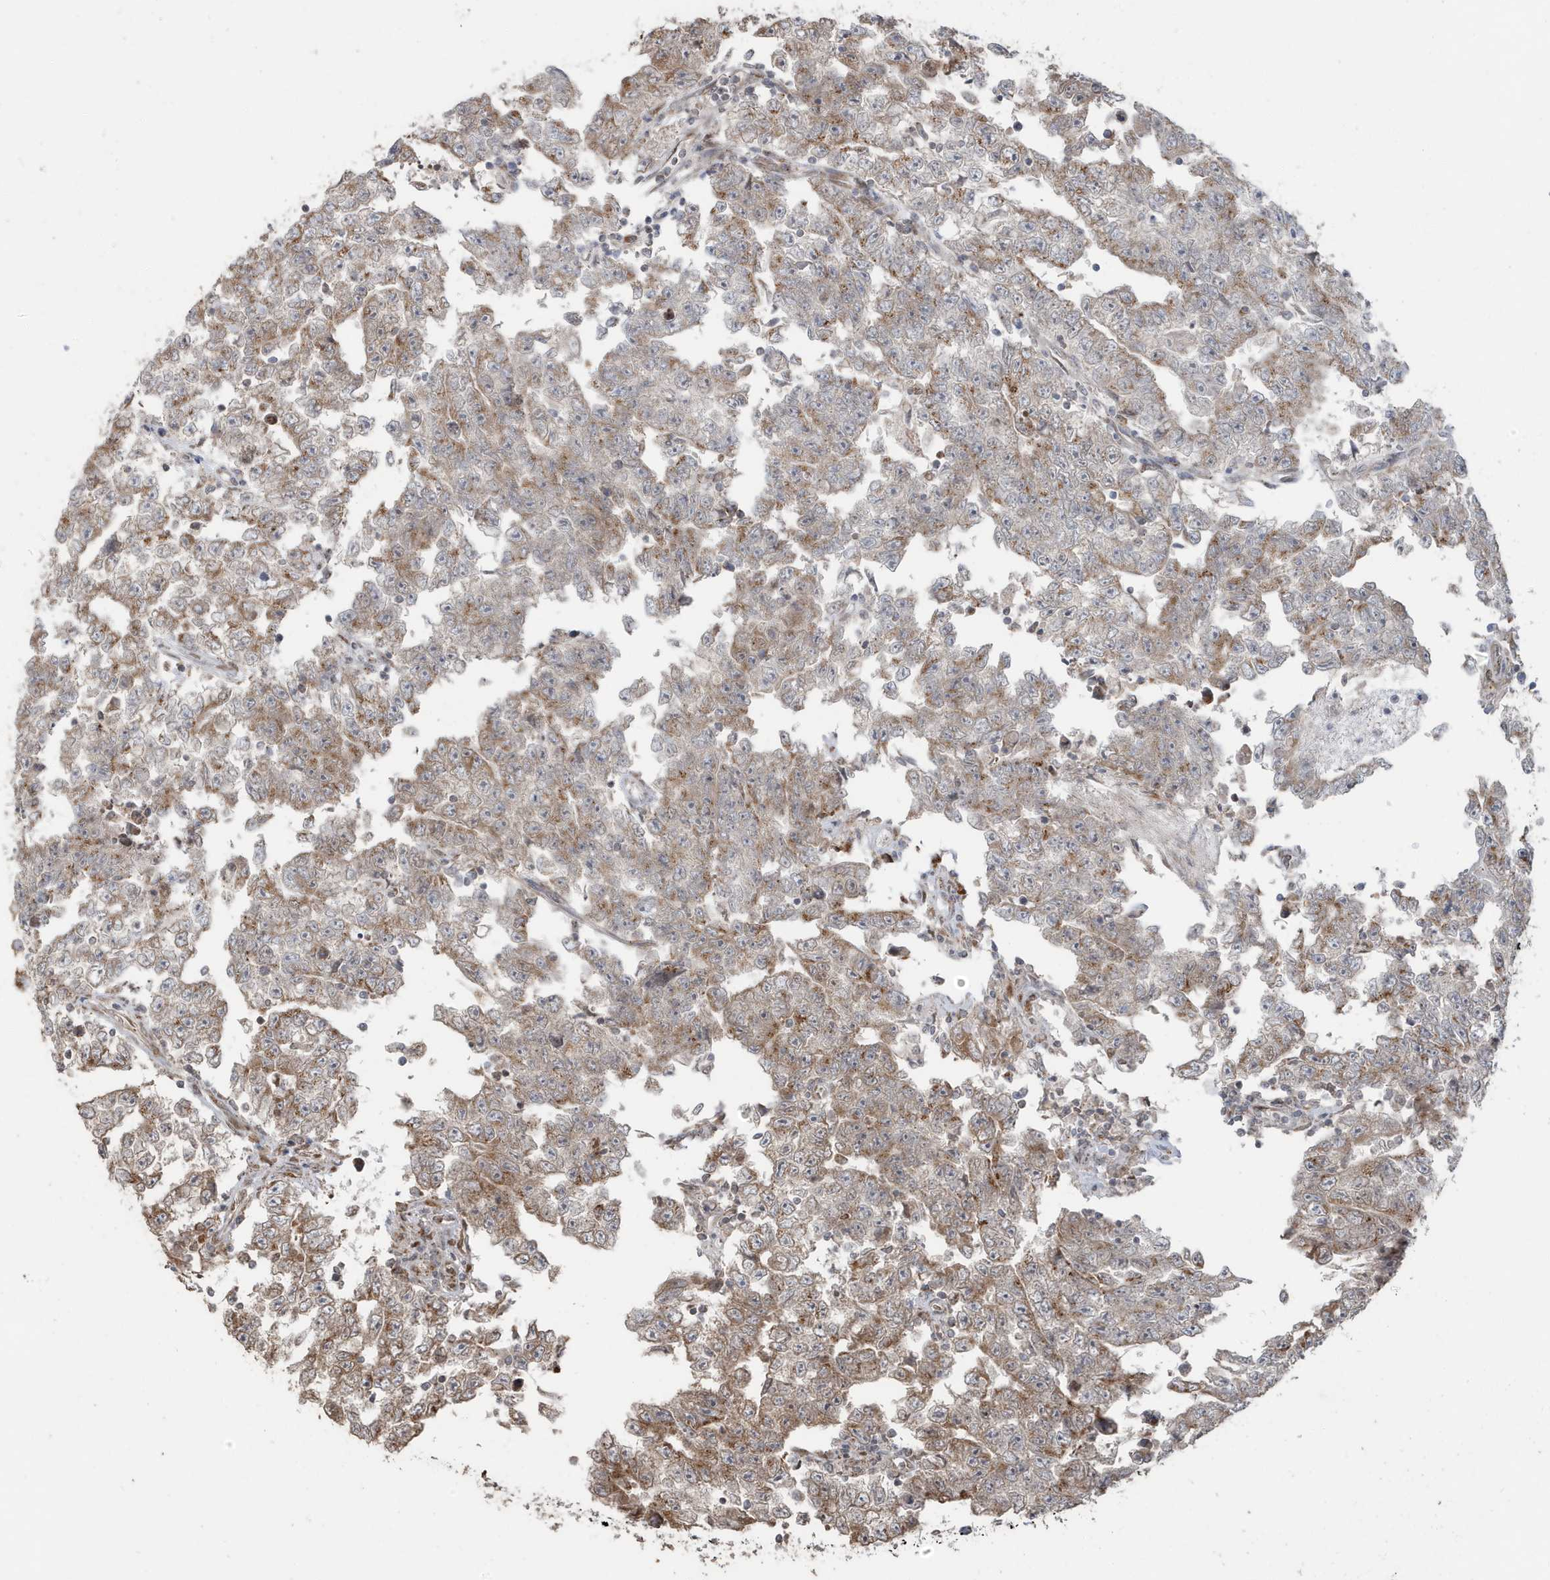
{"staining": {"intensity": "moderate", "quantity": "25%-75%", "location": "cytoplasmic/membranous"}, "tissue": "testis cancer", "cell_type": "Tumor cells", "image_type": "cancer", "snomed": [{"axis": "morphology", "description": "Carcinoma, Embryonal, NOS"}, {"axis": "topography", "description": "Testis"}], "caption": "Immunohistochemistry (IHC) staining of testis embryonal carcinoma, which reveals medium levels of moderate cytoplasmic/membranous positivity in about 25%-75% of tumor cells indicating moderate cytoplasmic/membranous protein positivity. The staining was performed using DAB (brown) for protein detection and nuclei were counterstained in hematoxylin (blue).", "gene": "RER1", "patient": {"sex": "male", "age": 25}}